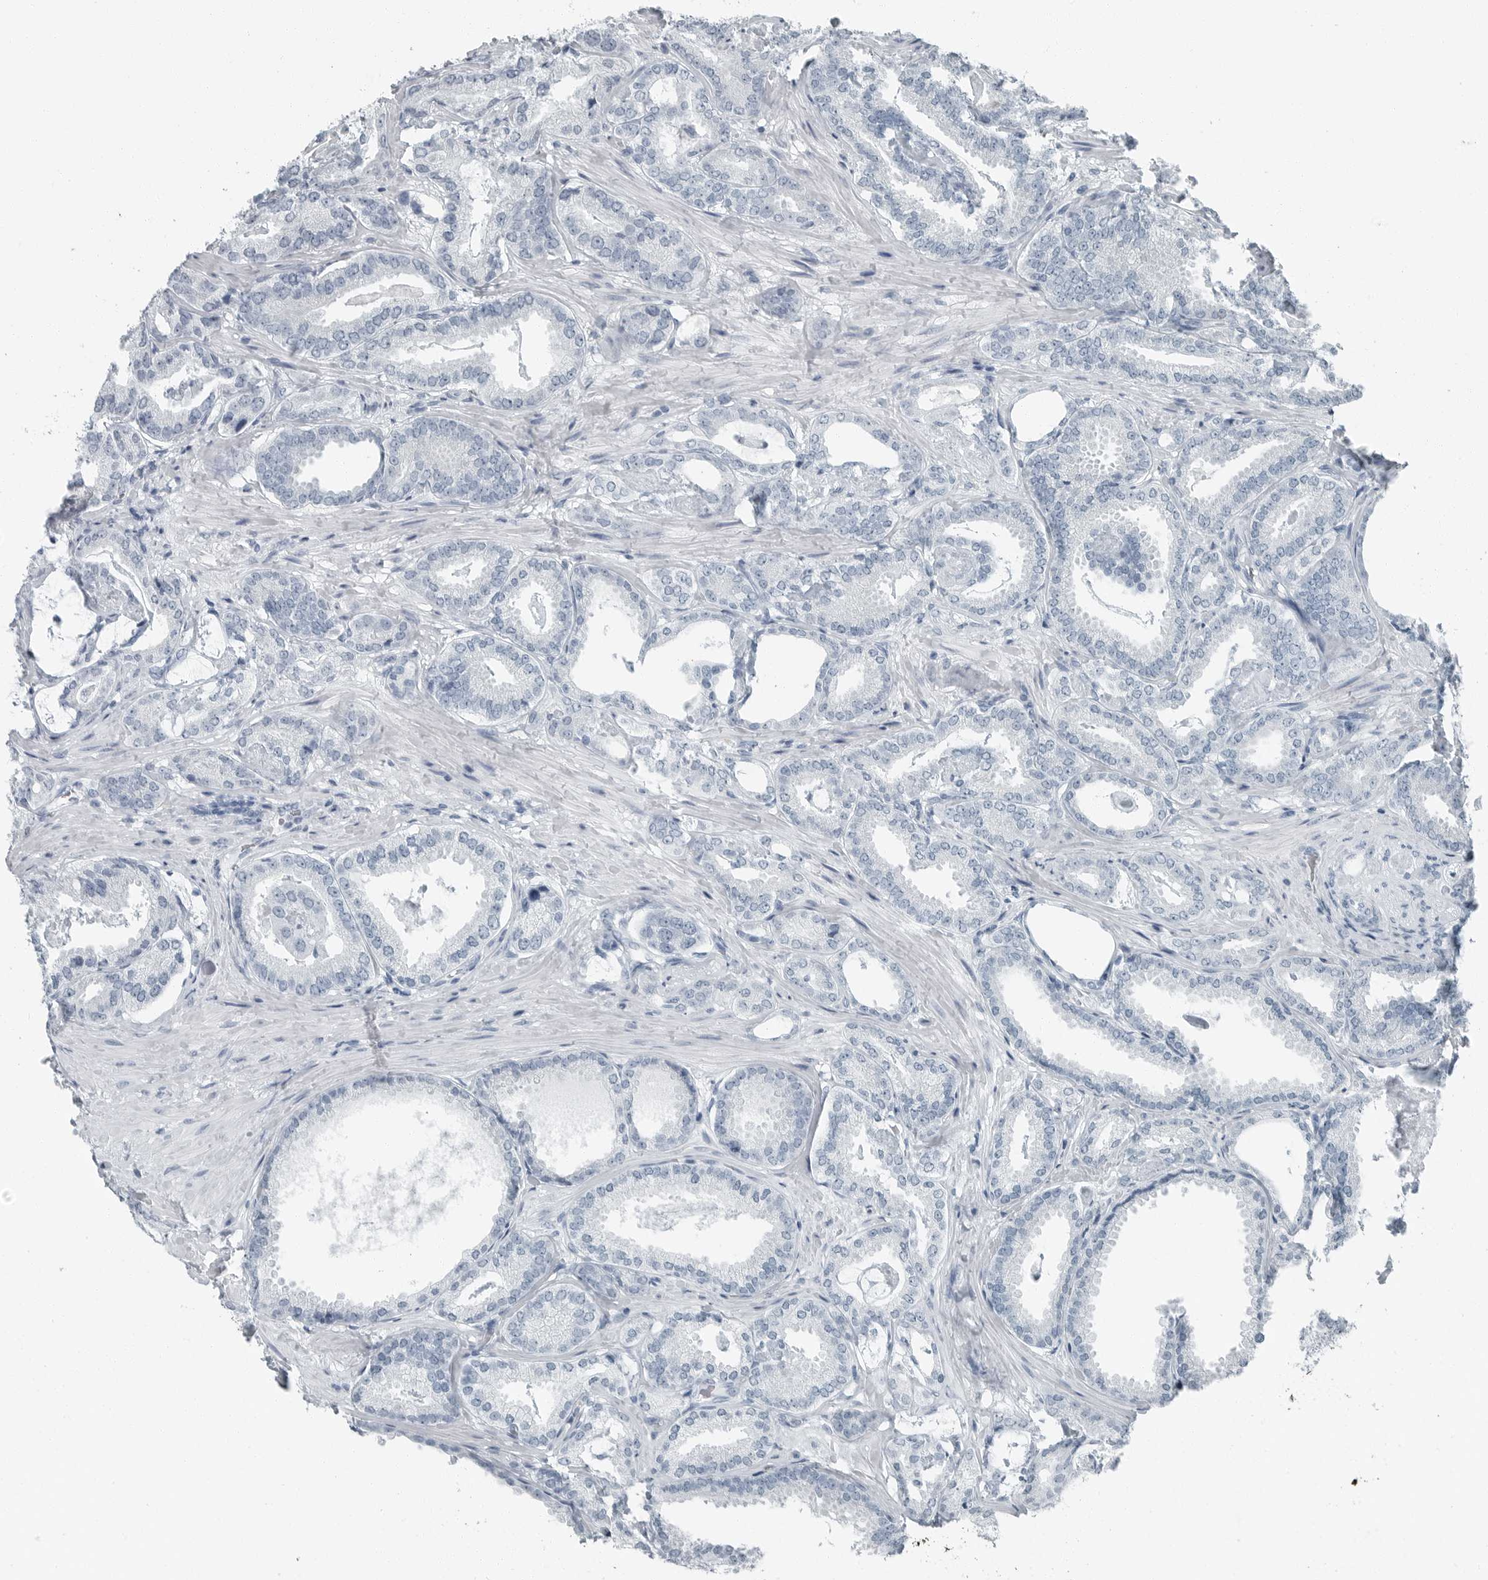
{"staining": {"intensity": "negative", "quantity": "none", "location": "none"}, "tissue": "prostate cancer", "cell_type": "Tumor cells", "image_type": "cancer", "snomed": [{"axis": "morphology", "description": "Adenocarcinoma, Low grade"}, {"axis": "topography", "description": "Prostate"}], "caption": "DAB immunohistochemical staining of prostate cancer exhibits no significant expression in tumor cells.", "gene": "ZPBP2", "patient": {"sex": "male", "age": 71}}